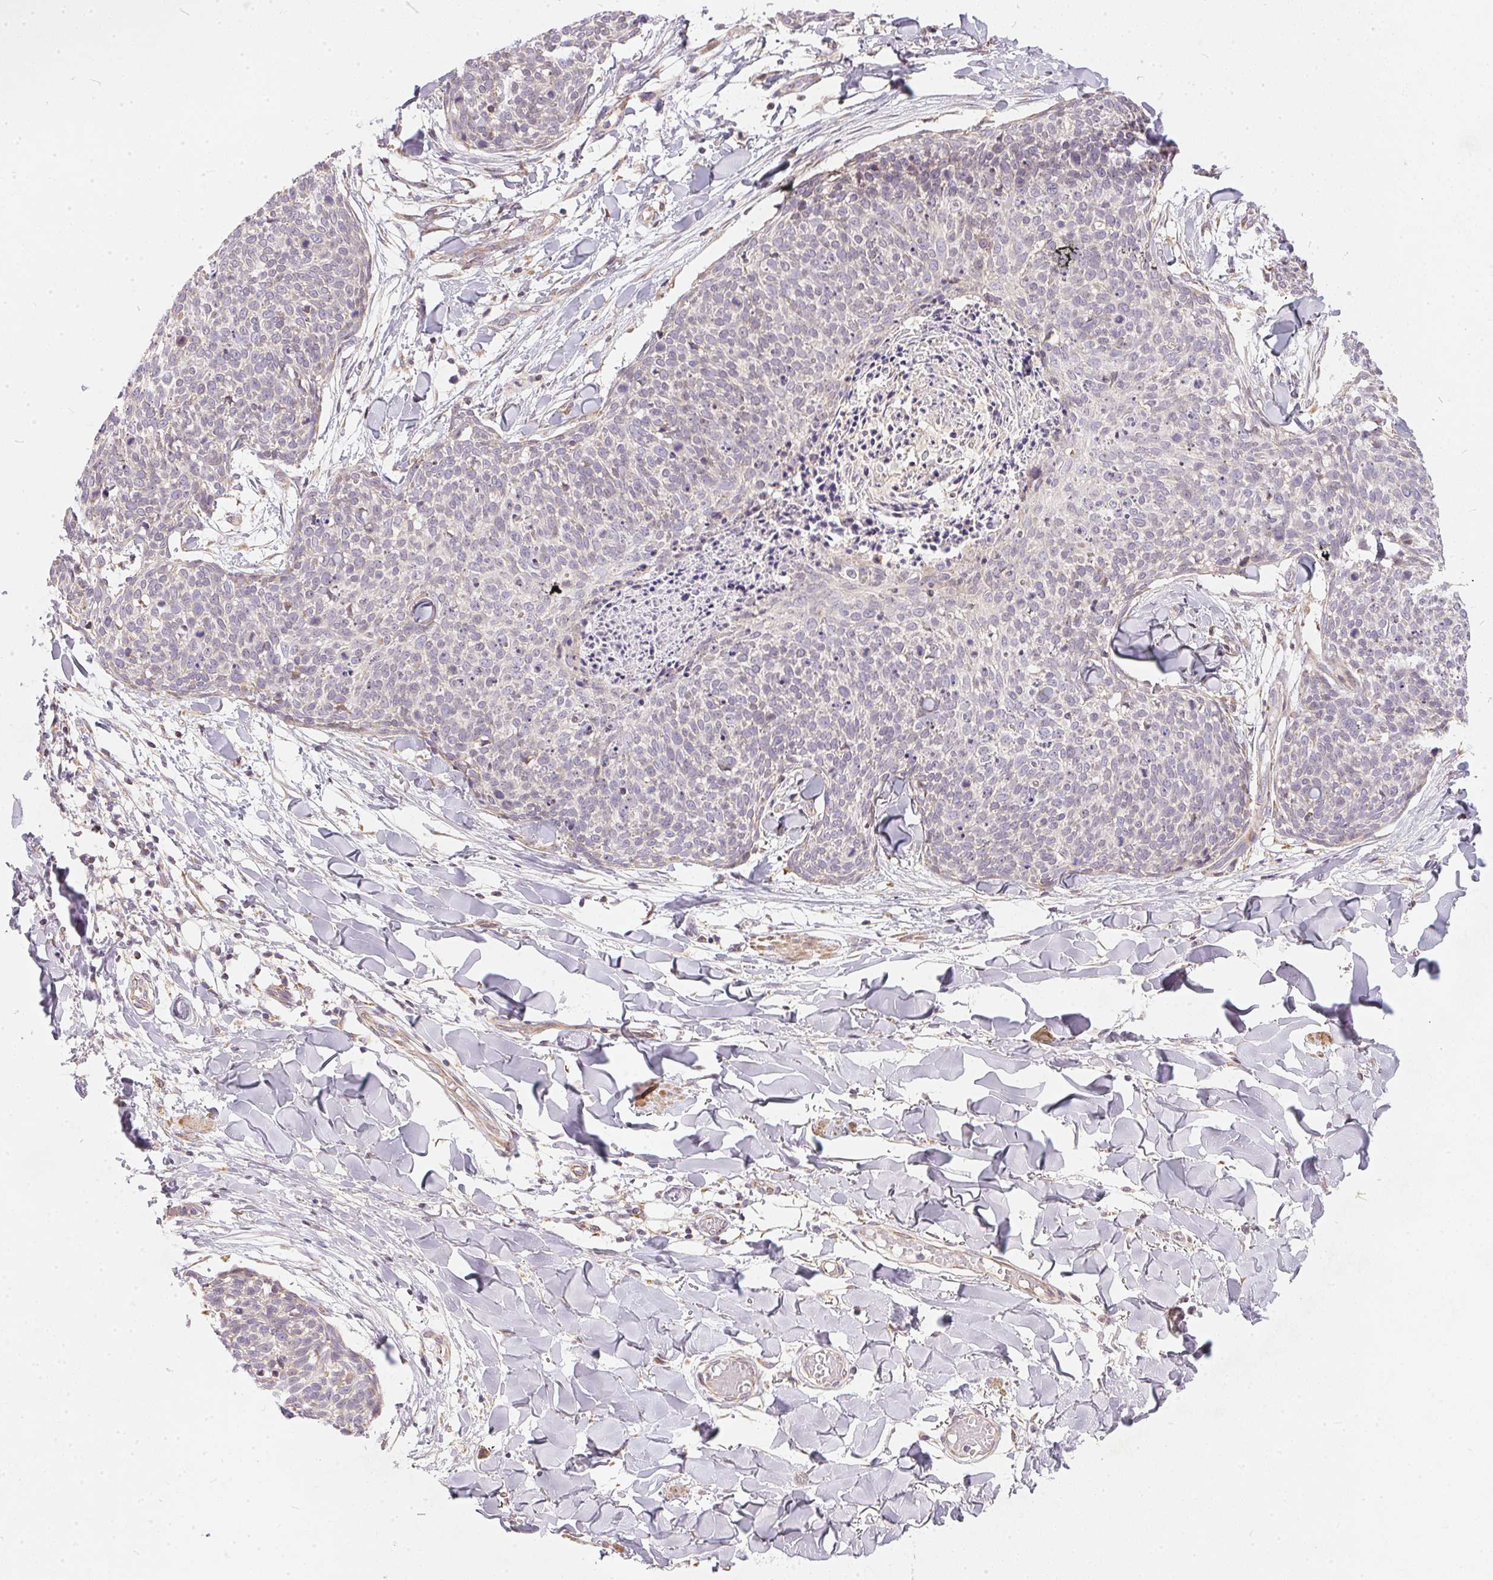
{"staining": {"intensity": "negative", "quantity": "none", "location": "none"}, "tissue": "skin cancer", "cell_type": "Tumor cells", "image_type": "cancer", "snomed": [{"axis": "morphology", "description": "Squamous cell carcinoma, NOS"}, {"axis": "topography", "description": "Skin"}, {"axis": "topography", "description": "Vulva"}], "caption": "Immunohistochemistry (IHC) image of squamous cell carcinoma (skin) stained for a protein (brown), which exhibits no expression in tumor cells. (DAB IHC with hematoxylin counter stain).", "gene": "VWA5B2", "patient": {"sex": "female", "age": 75}}